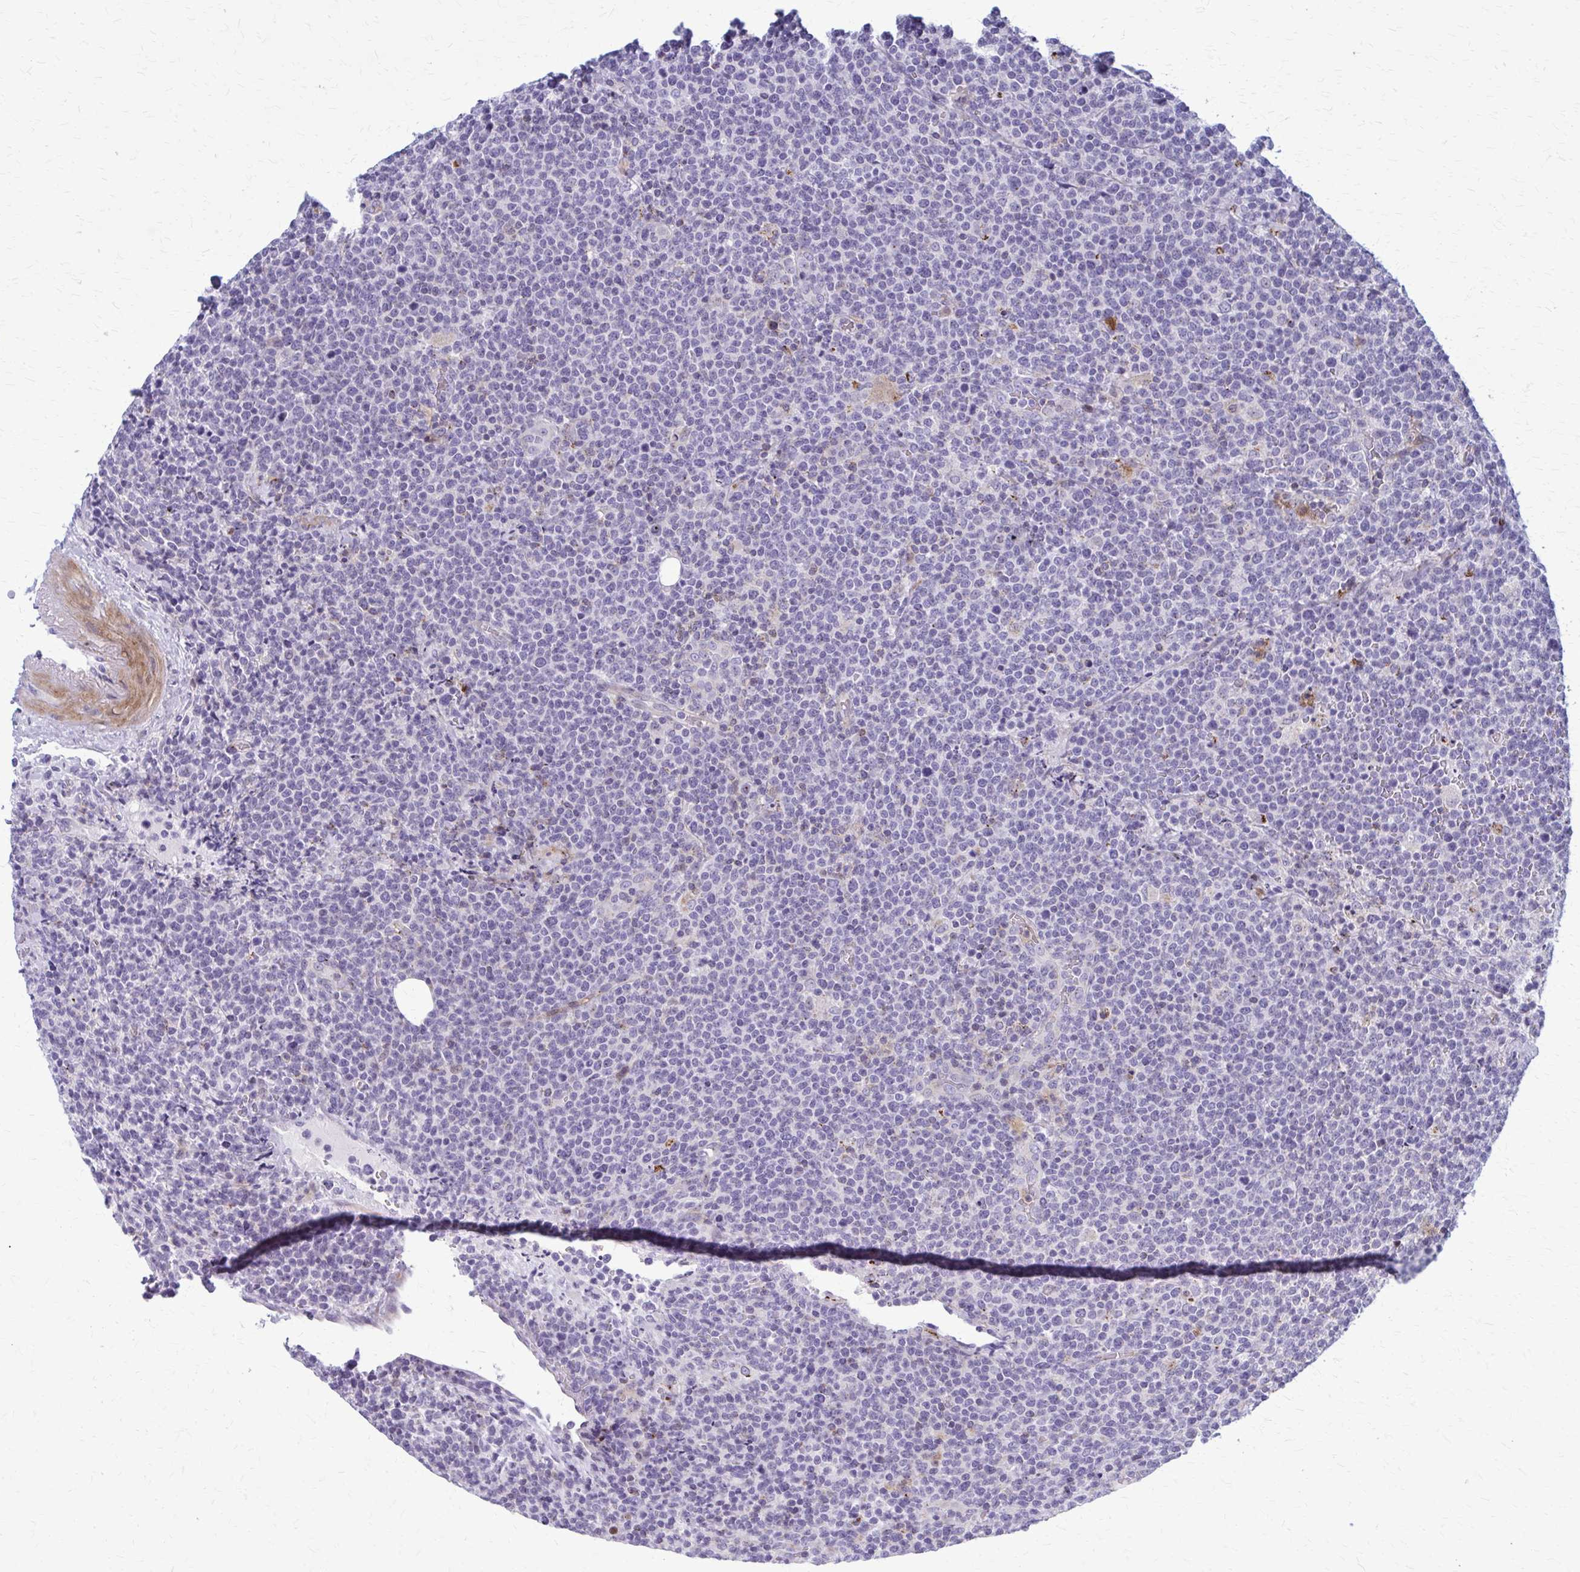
{"staining": {"intensity": "negative", "quantity": "none", "location": "none"}, "tissue": "lymphoma", "cell_type": "Tumor cells", "image_type": "cancer", "snomed": [{"axis": "morphology", "description": "Malignant lymphoma, non-Hodgkin's type, High grade"}, {"axis": "topography", "description": "Lymph node"}], "caption": "Immunohistochemistry (IHC) micrograph of high-grade malignant lymphoma, non-Hodgkin's type stained for a protein (brown), which shows no staining in tumor cells.", "gene": "PEDS1", "patient": {"sex": "male", "age": 61}}